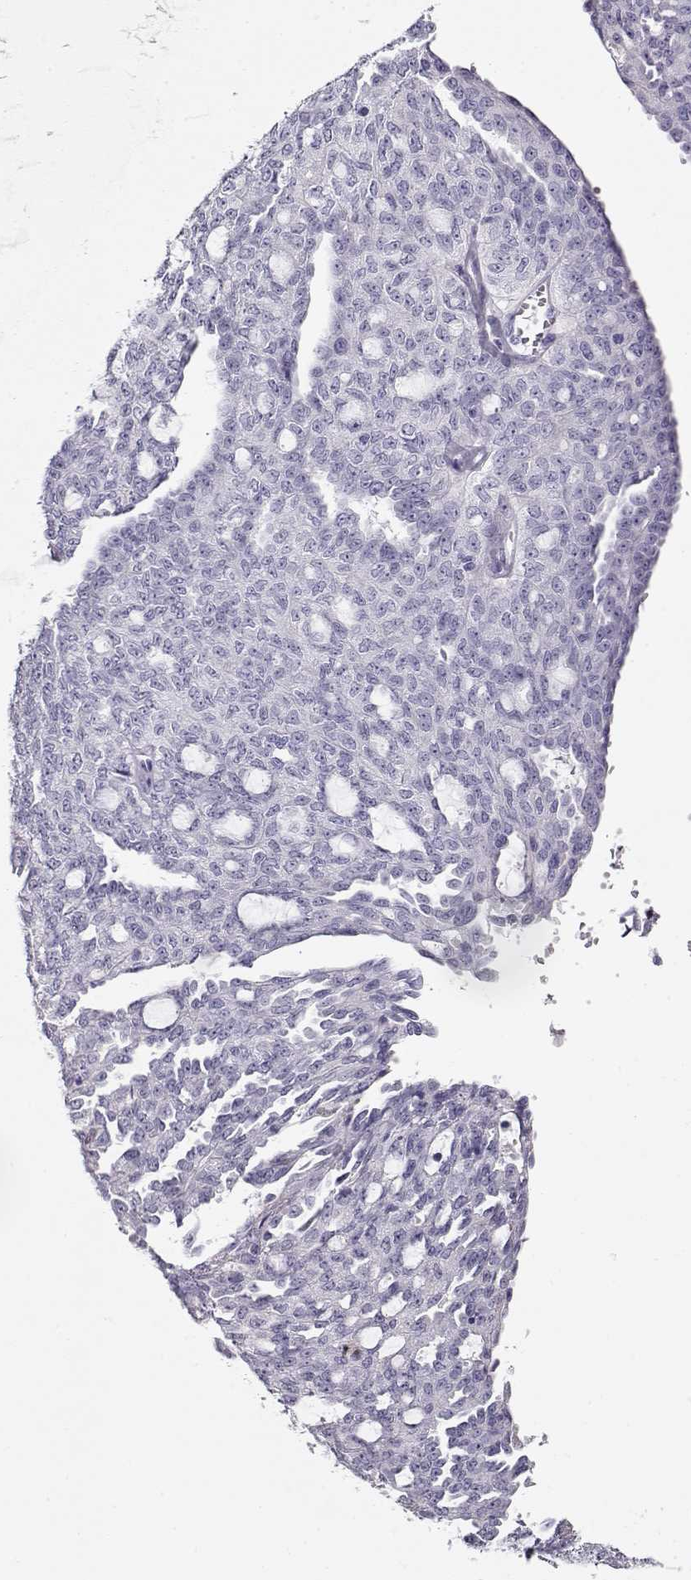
{"staining": {"intensity": "negative", "quantity": "none", "location": "none"}, "tissue": "ovarian cancer", "cell_type": "Tumor cells", "image_type": "cancer", "snomed": [{"axis": "morphology", "description": "Cystadenocarcinoma, serous, NOS"}, {"axis": "topography", "description": "Ovary"}], "caption": "Immunohistochemistry photomicrograph of human serous cystadenocarcinoma (ovarian) stained for a protein (brown), which reveals no positivity in tumor cells. (DAB (3,3'-diaminobenzidine) IHC visualized using brightfield microscopy, high magnification).", "gene": "ACTN2", "patient": {"sex": "female", "age": 71}}